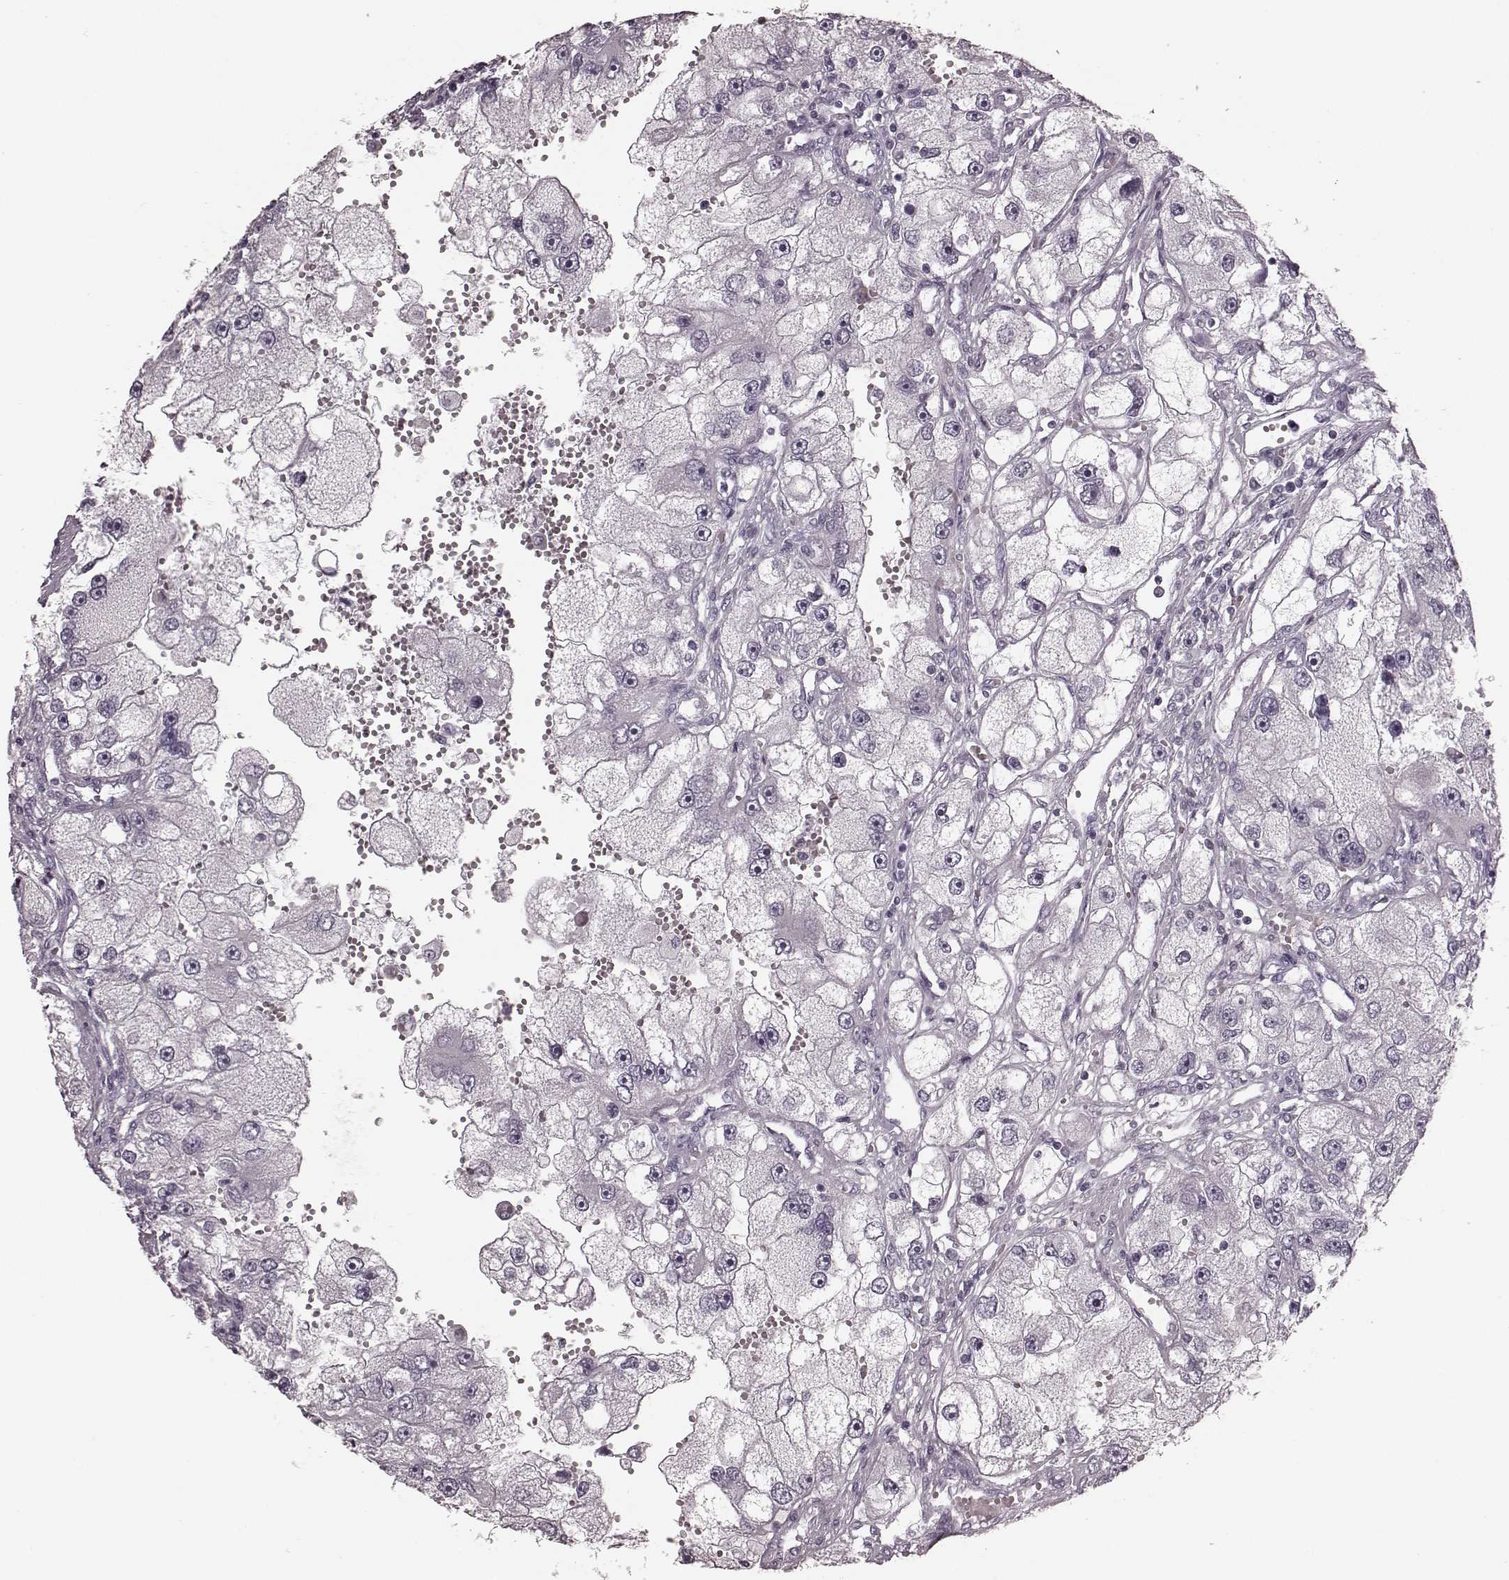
{"staining": {"intensity": "negative", "quantity": "none", "location": "none"}, "tissue": "renal cancer", "cell_type": "Tumor cells", "image_type": "cancer", "snomed": [{"axis": "morphology", "description": "Adenocarcinoma, NOS"}, {"axis": "topography", "description": "Kidney"}], "caption": "Tumor cells show no significant staining in renal cancer (adenocarcinoma).", "gene": "TRPM1", "patient": {"sex": "male", "age": 63}}